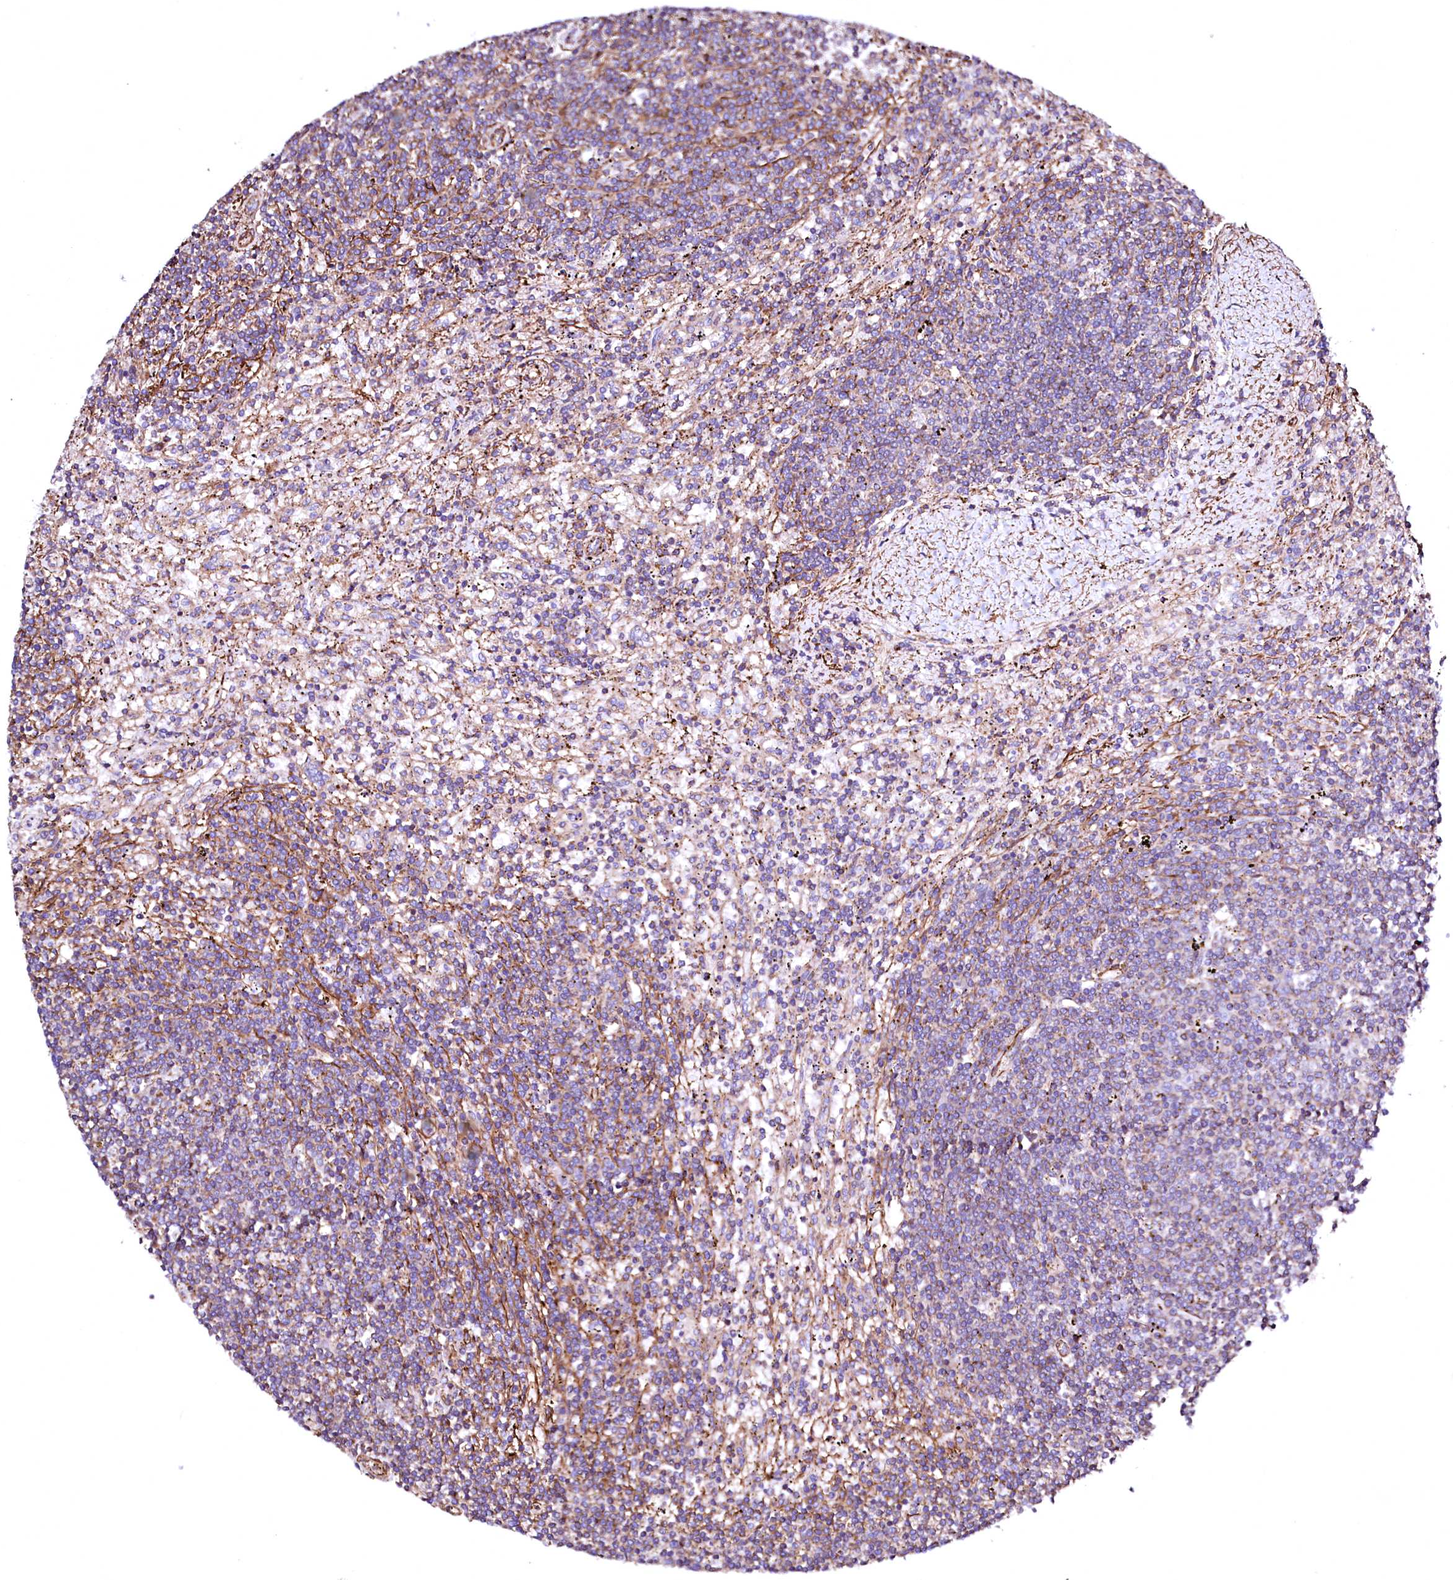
{"staining": {"intensity": "negative", "quantity": "none", "location": "none"}, "tissue": "lymphoma", "cell_type": "Tumor cells", "image_type": "cancer", "snomed": [{"axis": "morphology", "description": "Malignant lymphoma, non-Hodgkin's type, Low grade"}, {"axis": "topography", "description": "Spleen"}], "caption": "DAB (3,3'-diaminobenzidine) immunohistochemical staining of human lymphoma displays no significant staining in tumor cells.", "gene": "GPR176", "patient": {"sex": "male", "age": 76}}